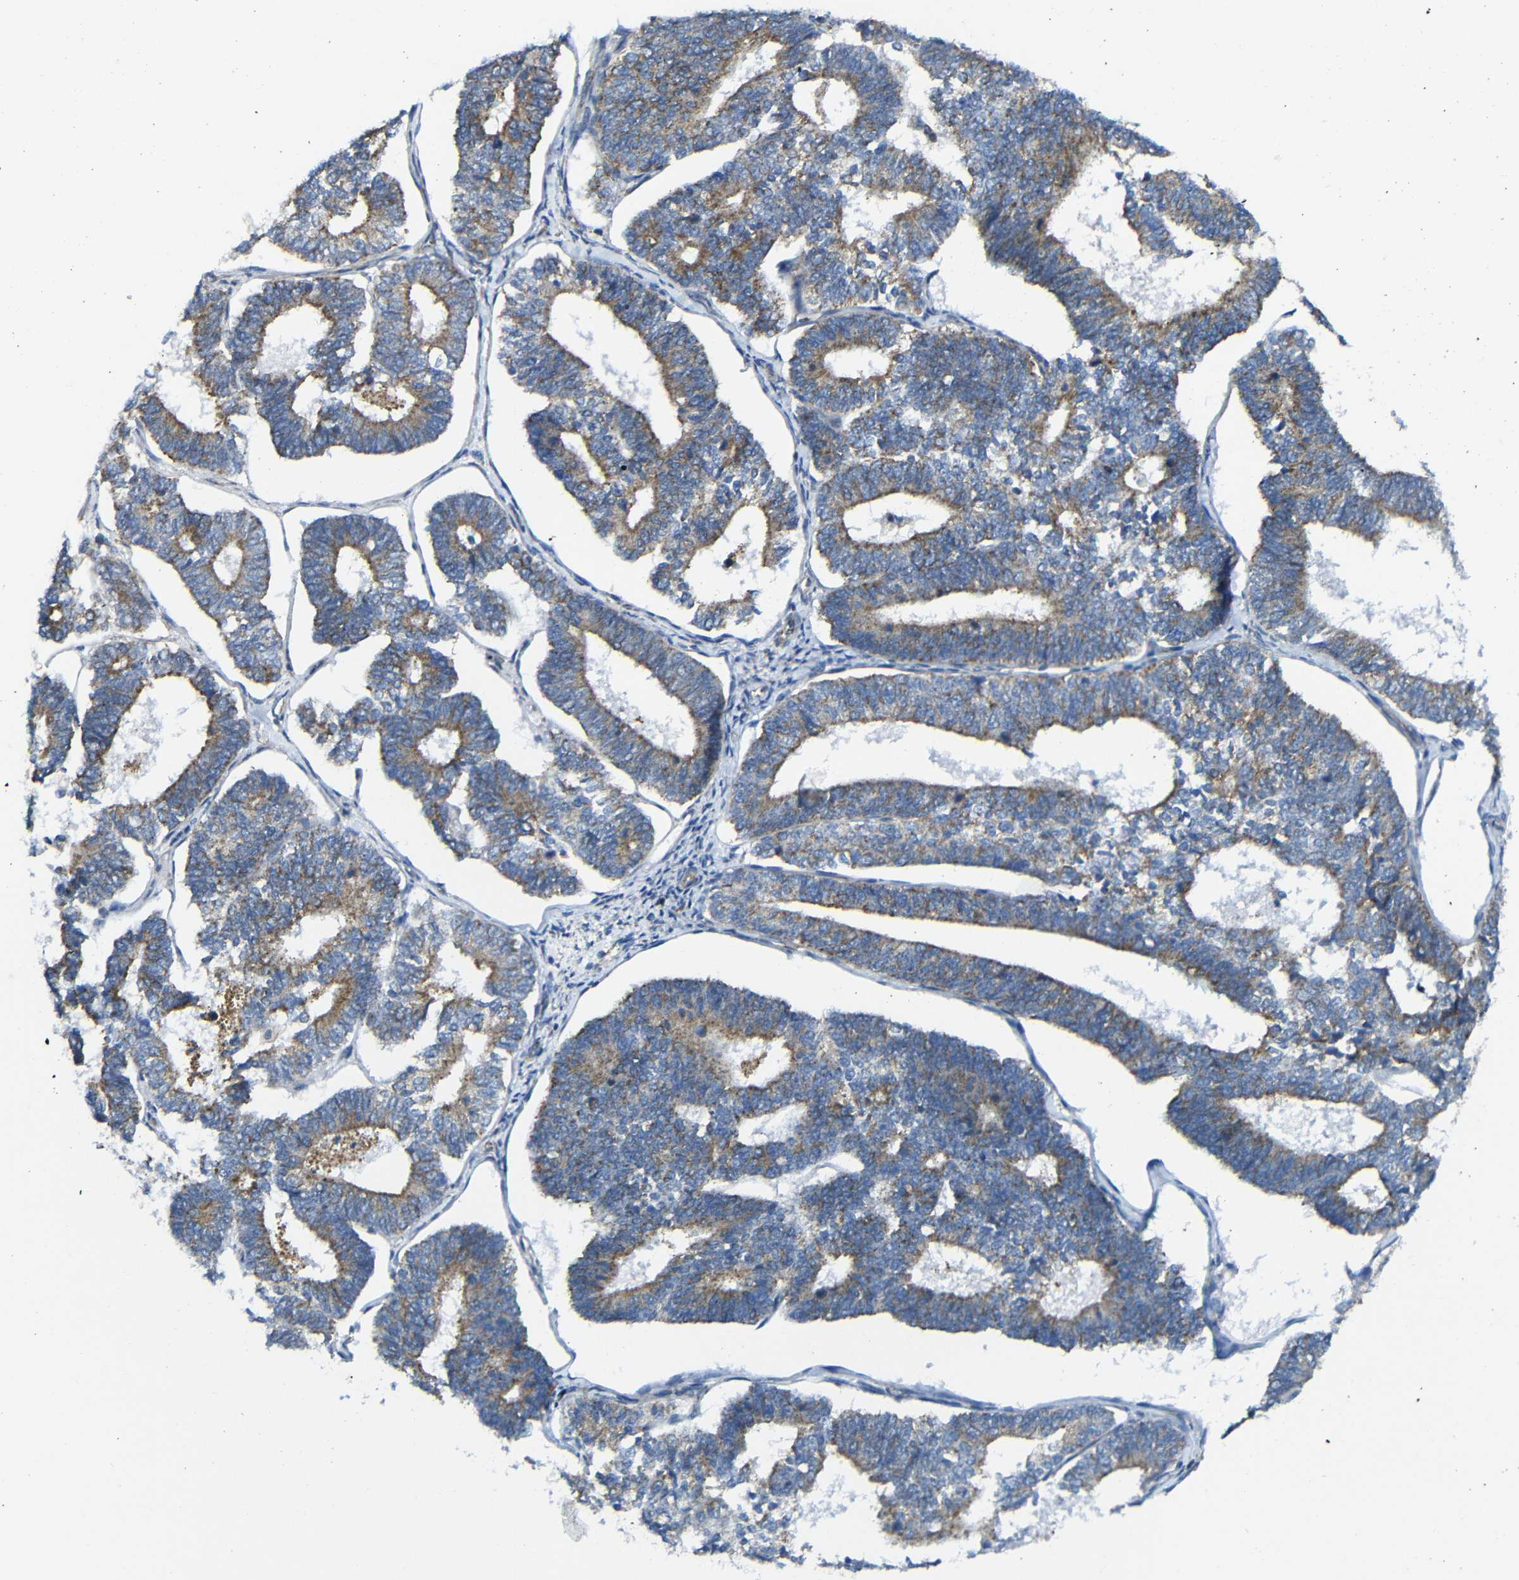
{"staining": {"intensity": "moderate", "quantity": "25%-75%", "location": "cytoplasmic/membranous"}, "tissue": "endometrial cancer", "cell_type": "Tumor cells", "image_type": "cancer", "snomed": [{"axis": "morphology", "description": "Adenocarcinoma, NOS"}, {"axis": "topography", "description": "Endometrium"}], "caption": "Endometrial cancer was stained to show a protein in brown. There is medium levels of moderate cytoplasmic/membranous positivity in about 25%-75% of tumor cells.", "gene": "PDCD1LG2", "patient": {"sex": "female", "age": 70}}